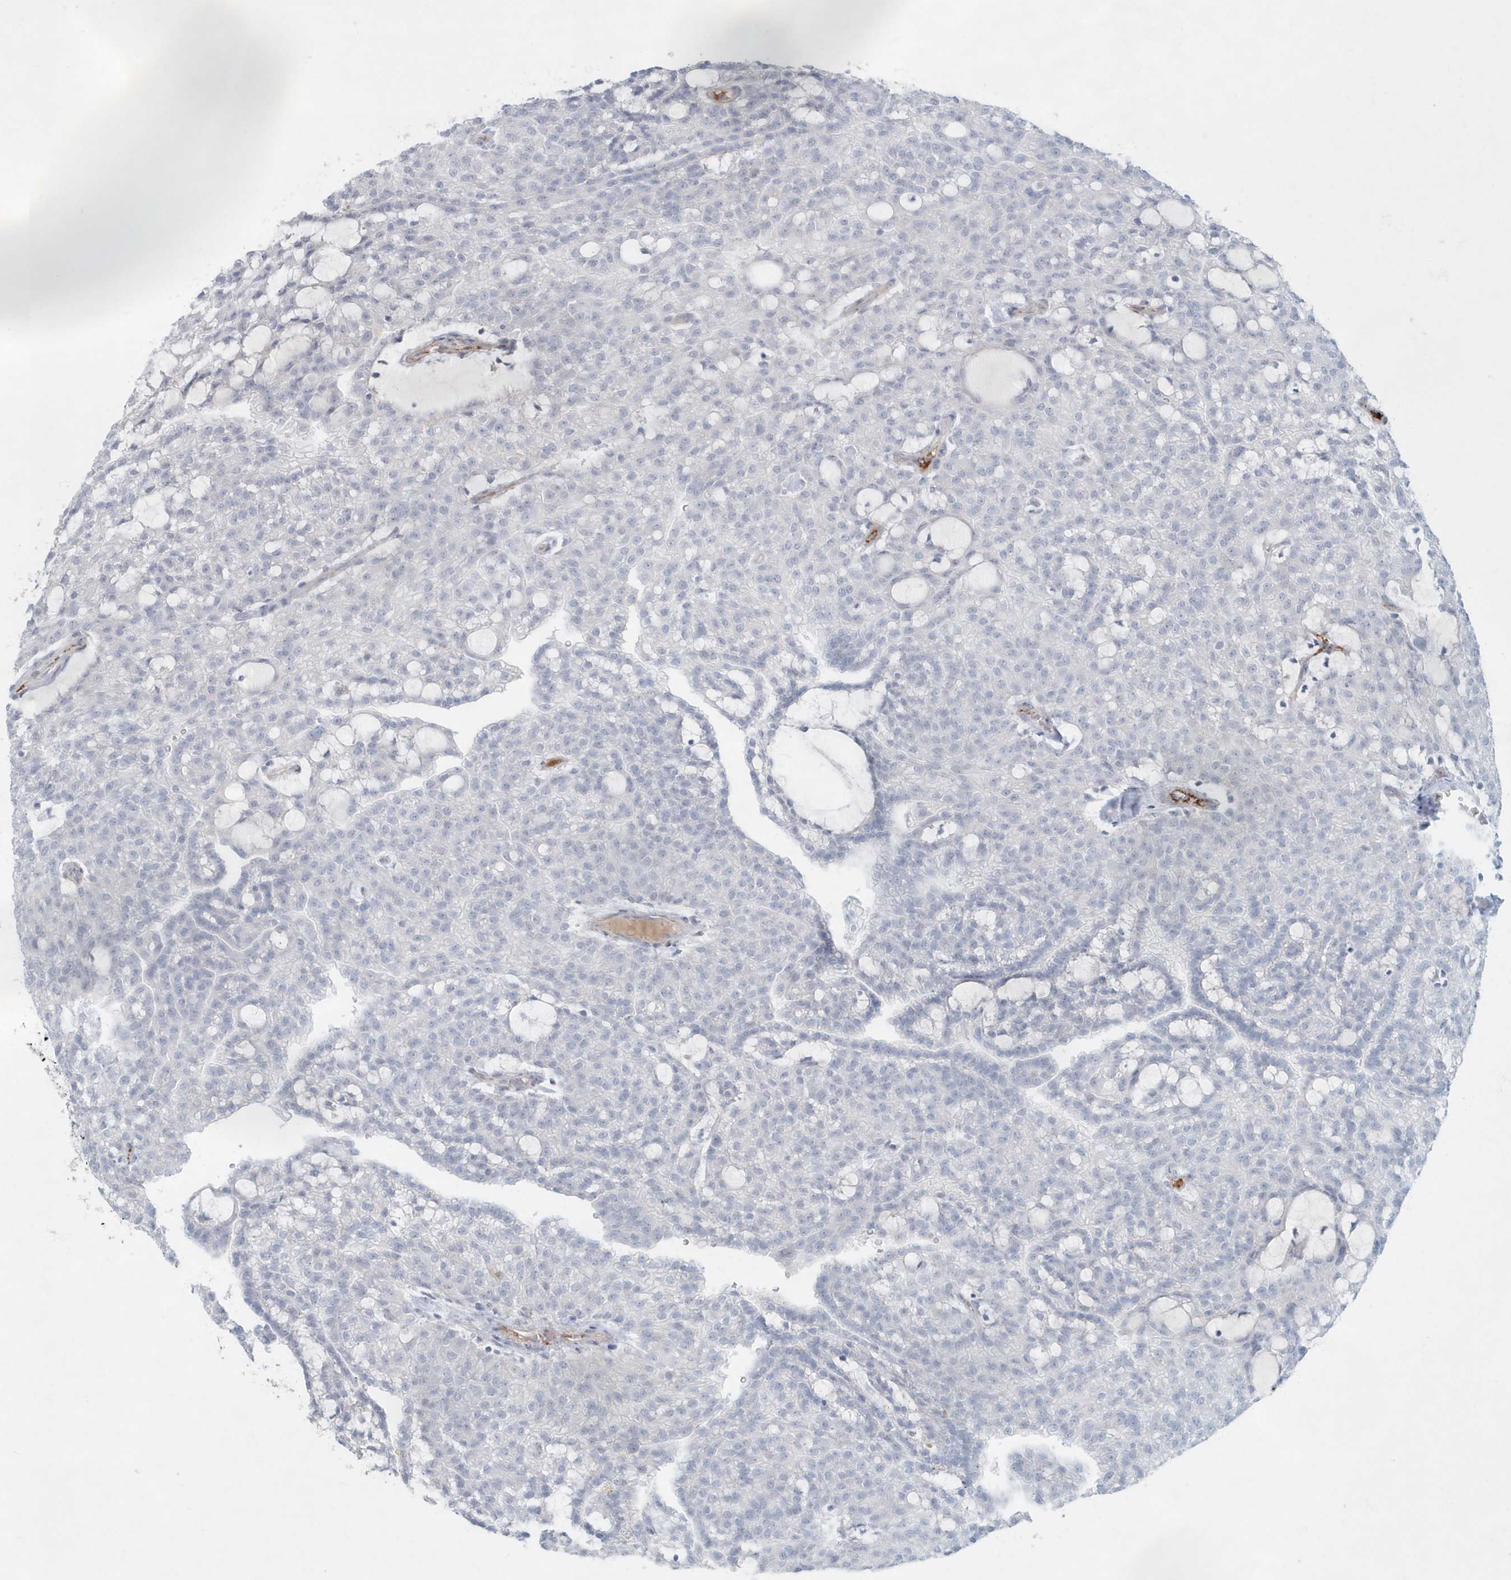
{"staining": {"intensity": "negative", "quantity": "none", "location": "none"}, "tissue": "renal cancer", "cell_type": "Tumor cells", "image_type": "cancer", "snomed": [{"axis": "morphology", "description": "Adenocarcinoma, NOS"}, {"axis": "topography", "description": "Kidney"}], "caption": "Immunohistochemistry (IHC) of human adenocarcinoma (renal) shows no staining in tumor cells.", "gene": "MYOT", "patient": {"sex": "male", "age": 63}}